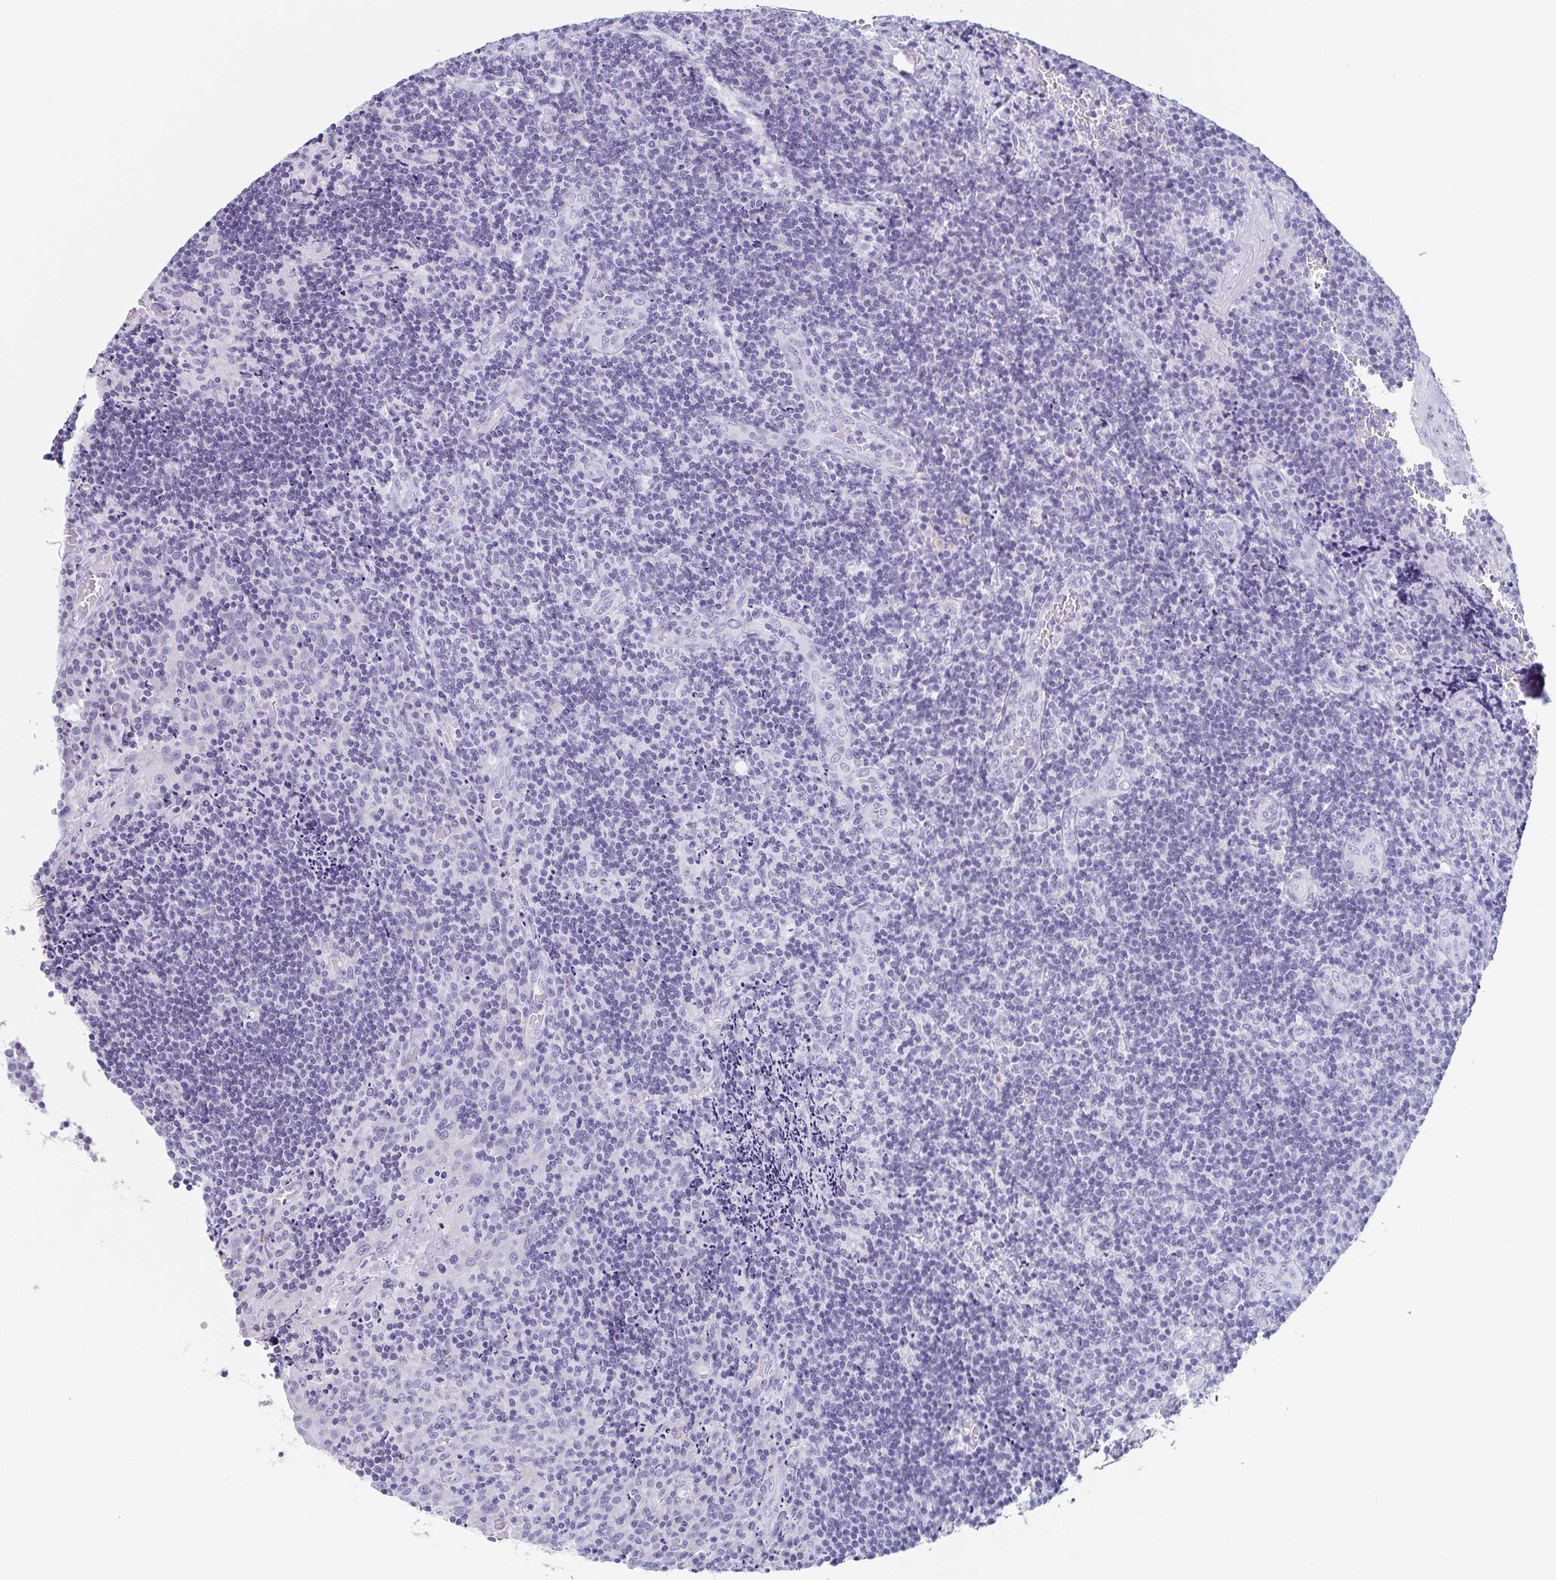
{"staining": {"intensity": "negative", "quantity": "none", "location": "none"}, "tissue": "tonsil", "cell_type": "Germinal center cells", "image_type": "normal", "snomed": [{"axis": "morphology", "description": "Normal tissue, NOS"}, {"axis": "topography", "description": "Tonsil"}], "caption": "Human tonsil stained for a protein using immunohistochemistry (IHC) reveals no staining in germinal center cells.", "gene": "PRR27", "patient": {"sex": "male", "age": 17}}